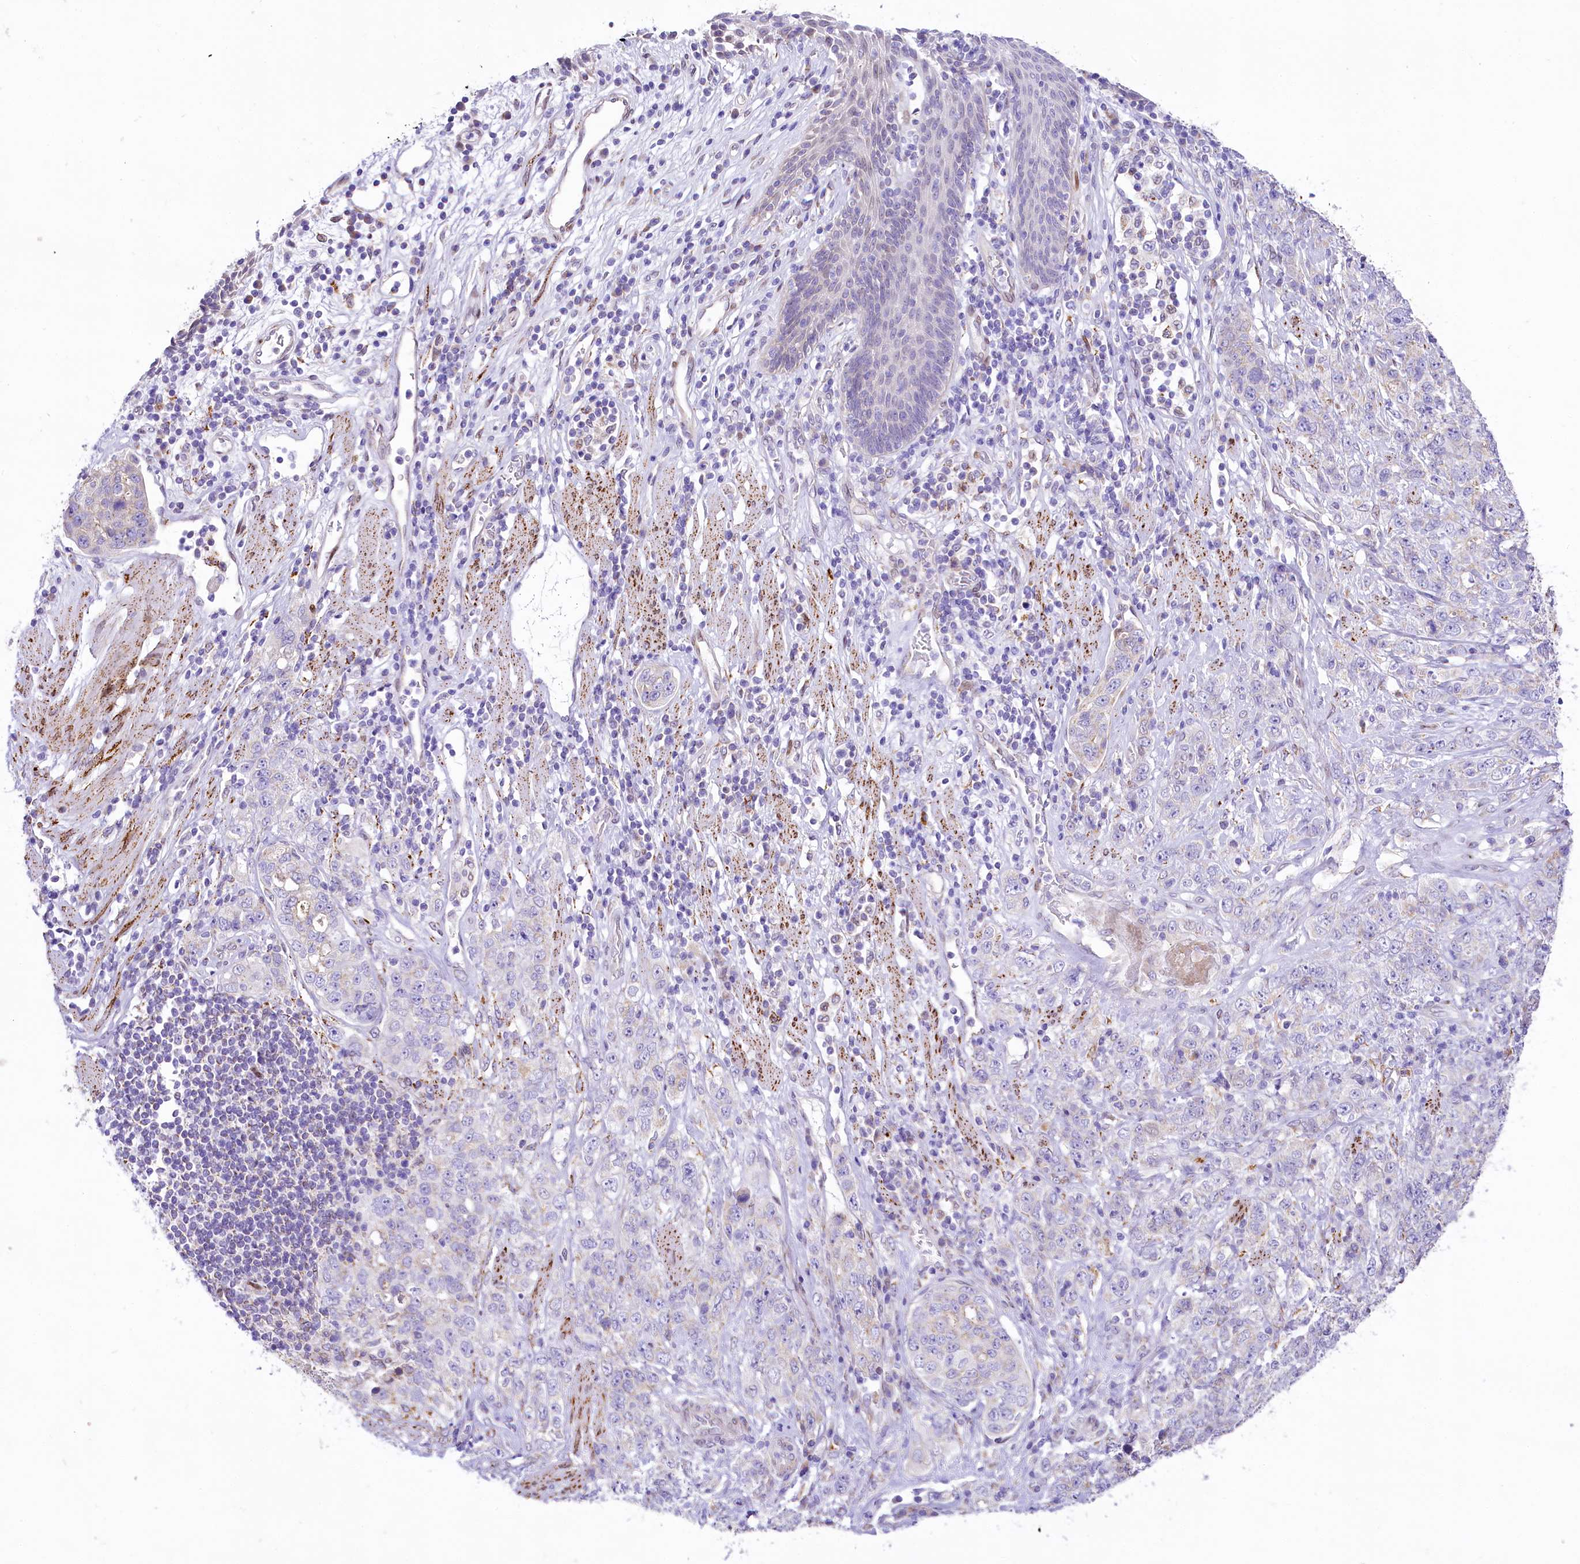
{"staining": {"intensity": "negative", "quantity": "none", "location": "none"}, "tissue": "stomach cancer", "cell_type": "Tumor cells", "image_type": "cancer", "snomed": [{"axis": "morphology", "description": "Adenocarcinoma, NOS"}, {"axis": "topography", "description": "Stomach"}], "caption": "A histopathology image of stomach adenocarcinoma stained for a protein displays no brown staining in tumor cells.", "gene": "PPIP5K2", "patient": {"sex": "male", "age": 48}}